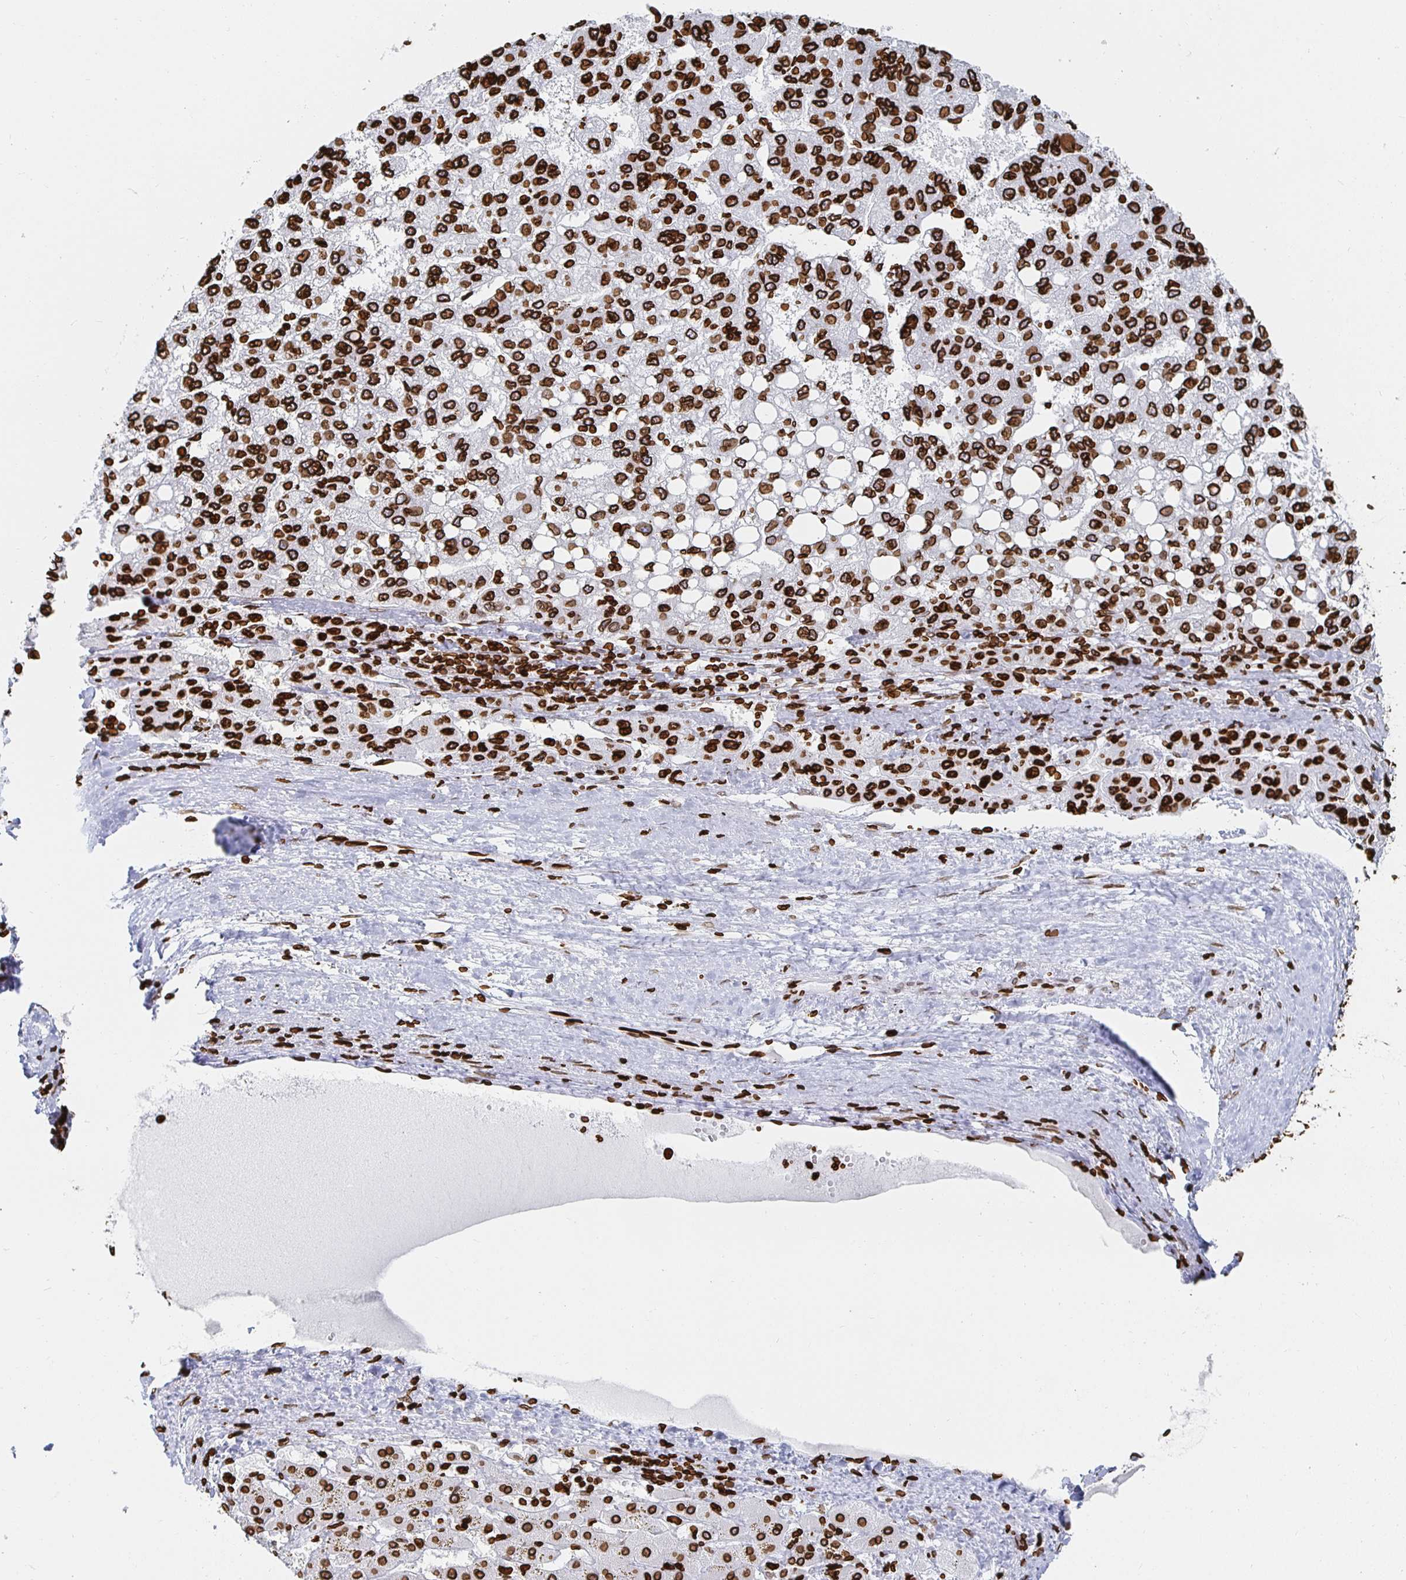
{"staining": {"intensity": "strong", "quantity": ">75%", "location": "cytoplasmic/membranous,nuclear"}, "tissue": "liver cancer", "cell_type": "Tumor cells", "image_type": "cancer", "snomed": [{"axis": "morphology", "description": "Carcinoma, Hepatocellular, NOS"}, {"axis": "topography", "description": "Liver"}], "caption": "Tumor cells demonstrate strong cytoplasmic/membranous and nuclear staining in approximately >75% of cells in liver cancer (hepatocellular carcinoma).", "gene": "LMNB1", "patient": {"sex": "female", "age": 82}}